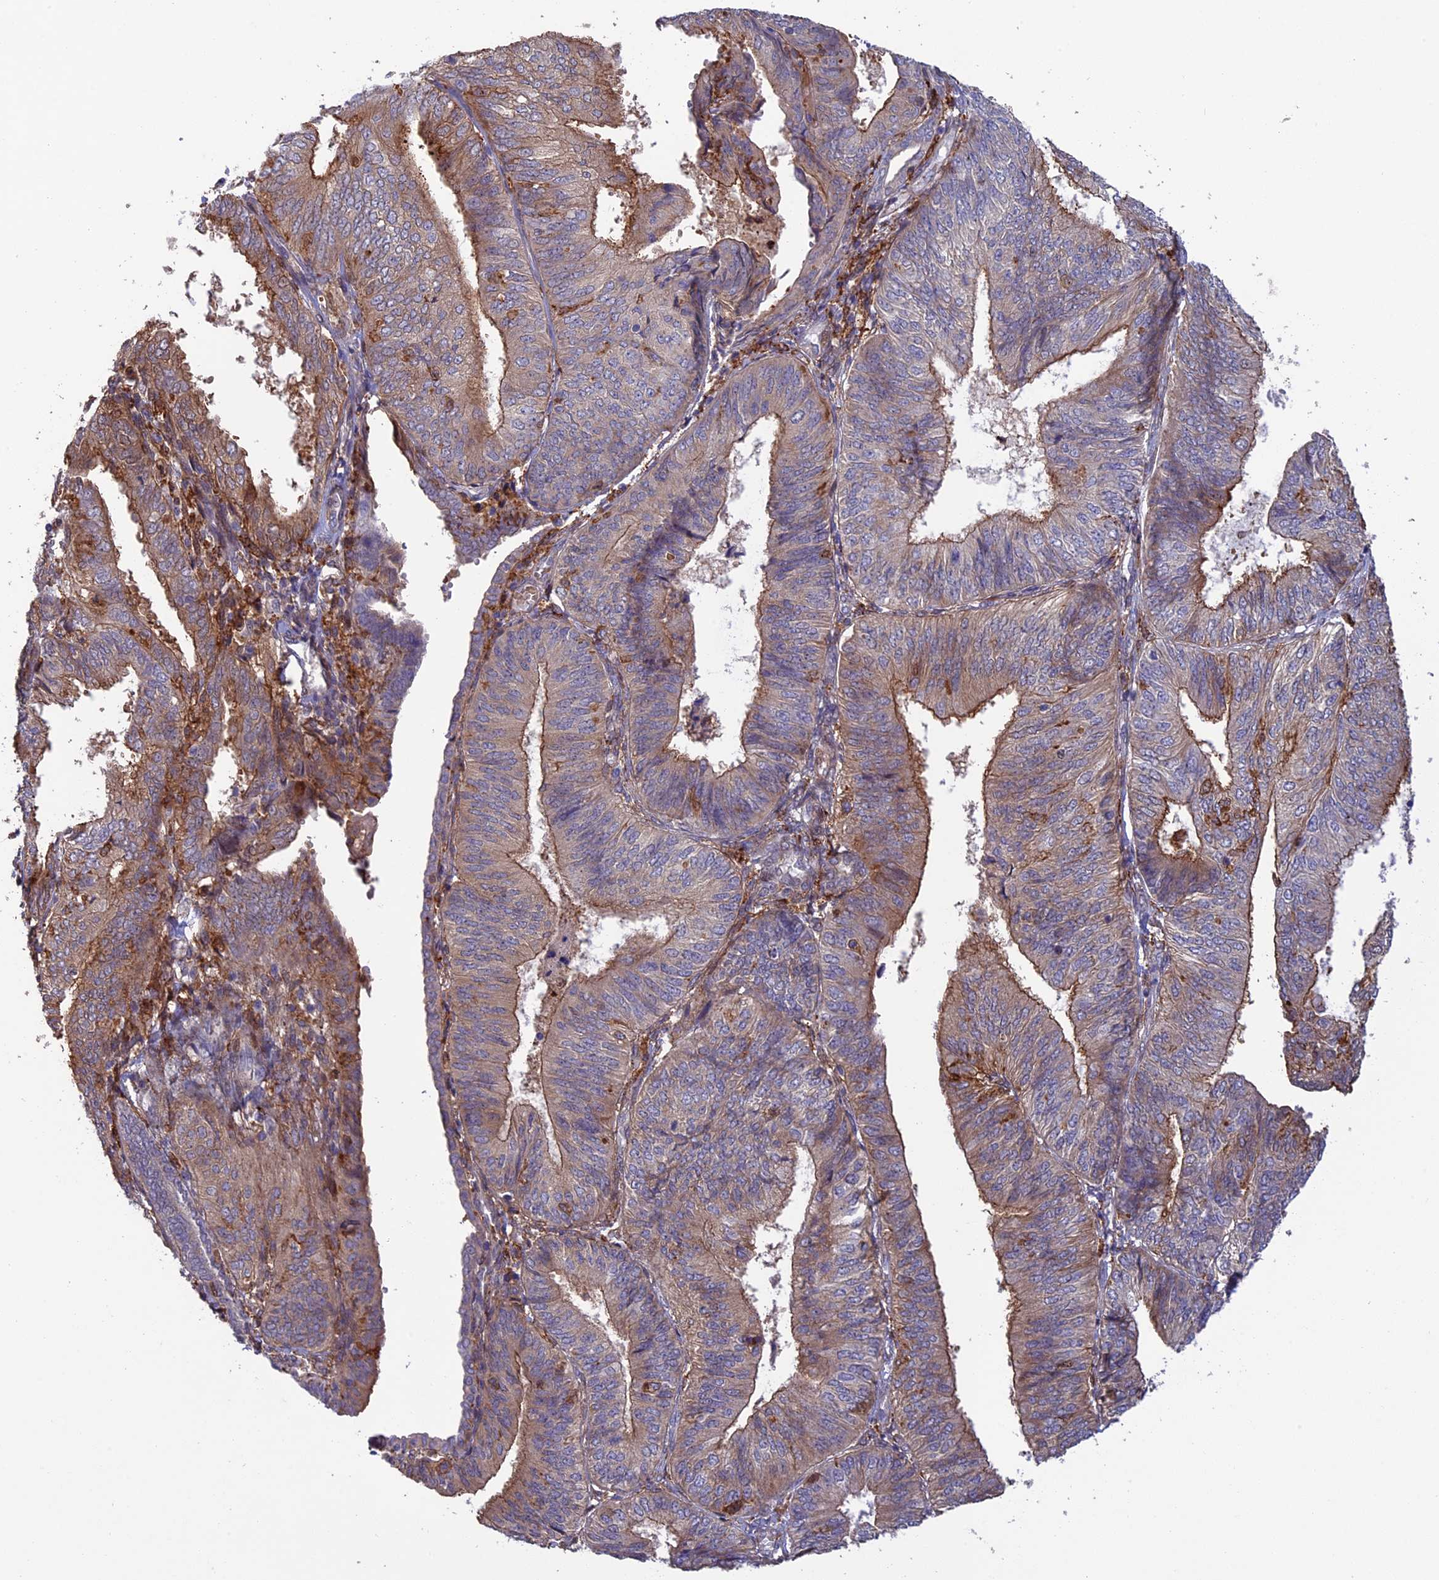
{"staining": {"intensity": "strong", "quantity": "25%-75%", "location": "cytoplasmic/membranous"}, "tissue": "endometrial cancer", "cell_type": "Tumor cells", "image_type": "cancer", "snomed": [{"axis": "morphology", "description": "Adenocarcinoma, NOS"}, {"axis": "topography", "description": "Endometrium"}], "caption": "Immunohistochemical staining of endometrial adenocarcinoma exhibits strong cytoplasmic/membranous protein positivity in approximately 25%-75% of tumor cells.", "gene": "FERMT1", "patient": {"sex": "female", "age": 58}}